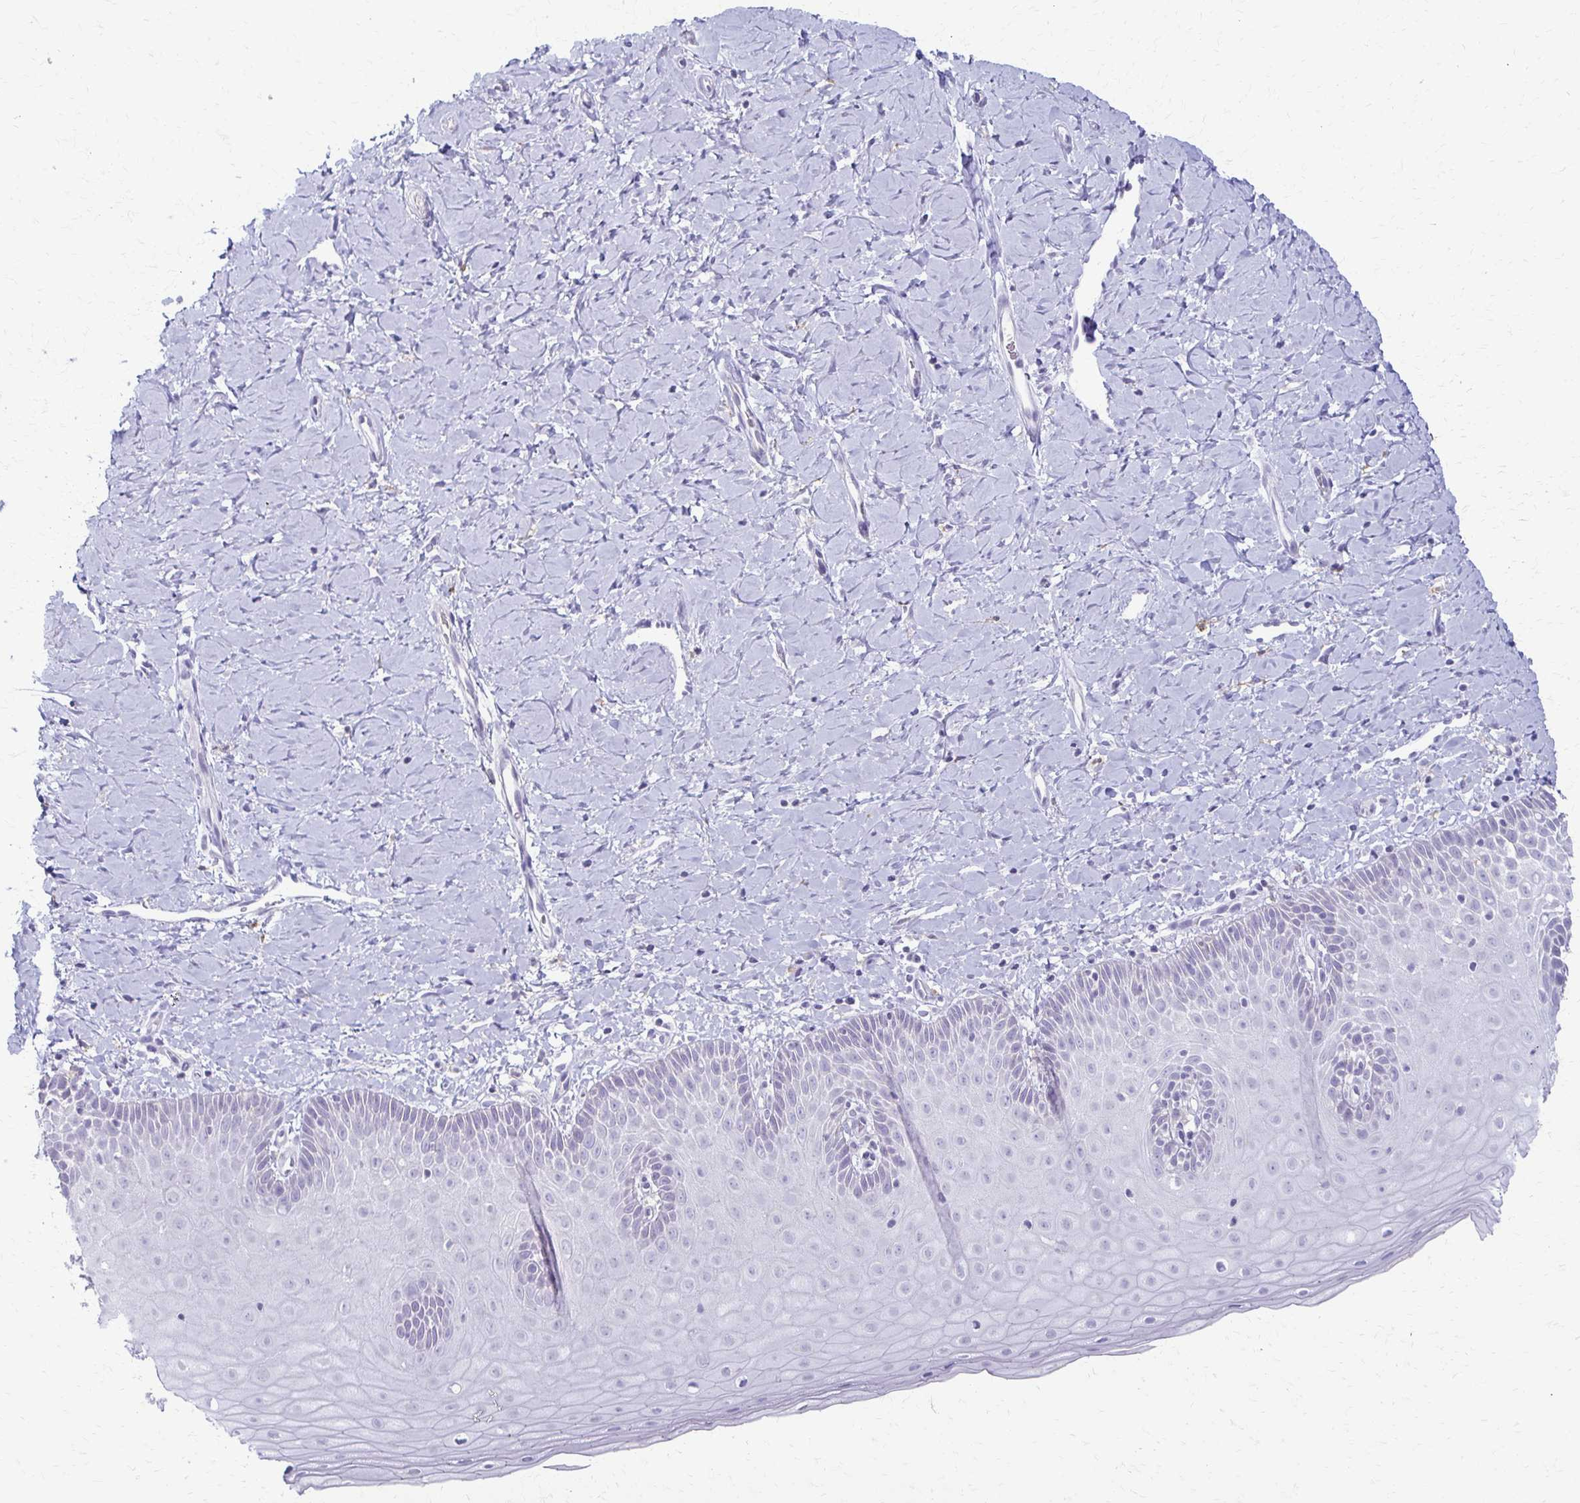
{"staining": {"intensity": "negative", "quantity": "none", "location": "none"}, "tissue": "cervix", "cell_type": "Squamous epithelial cells", "image_type": "normal", "snomed": [{"axis": "morphology", "description": "Normal tissue, NOS"}, {"axis": "topography", "description": "Cervix"}], "caption": "DAB immunohistochemical staining of normal cervix reveals no significant staining in squamous epithelial cells. Nuclei are stained in blue.", "gene": "FCGR2A", "patient": {"sex": "female", "age": 37}}